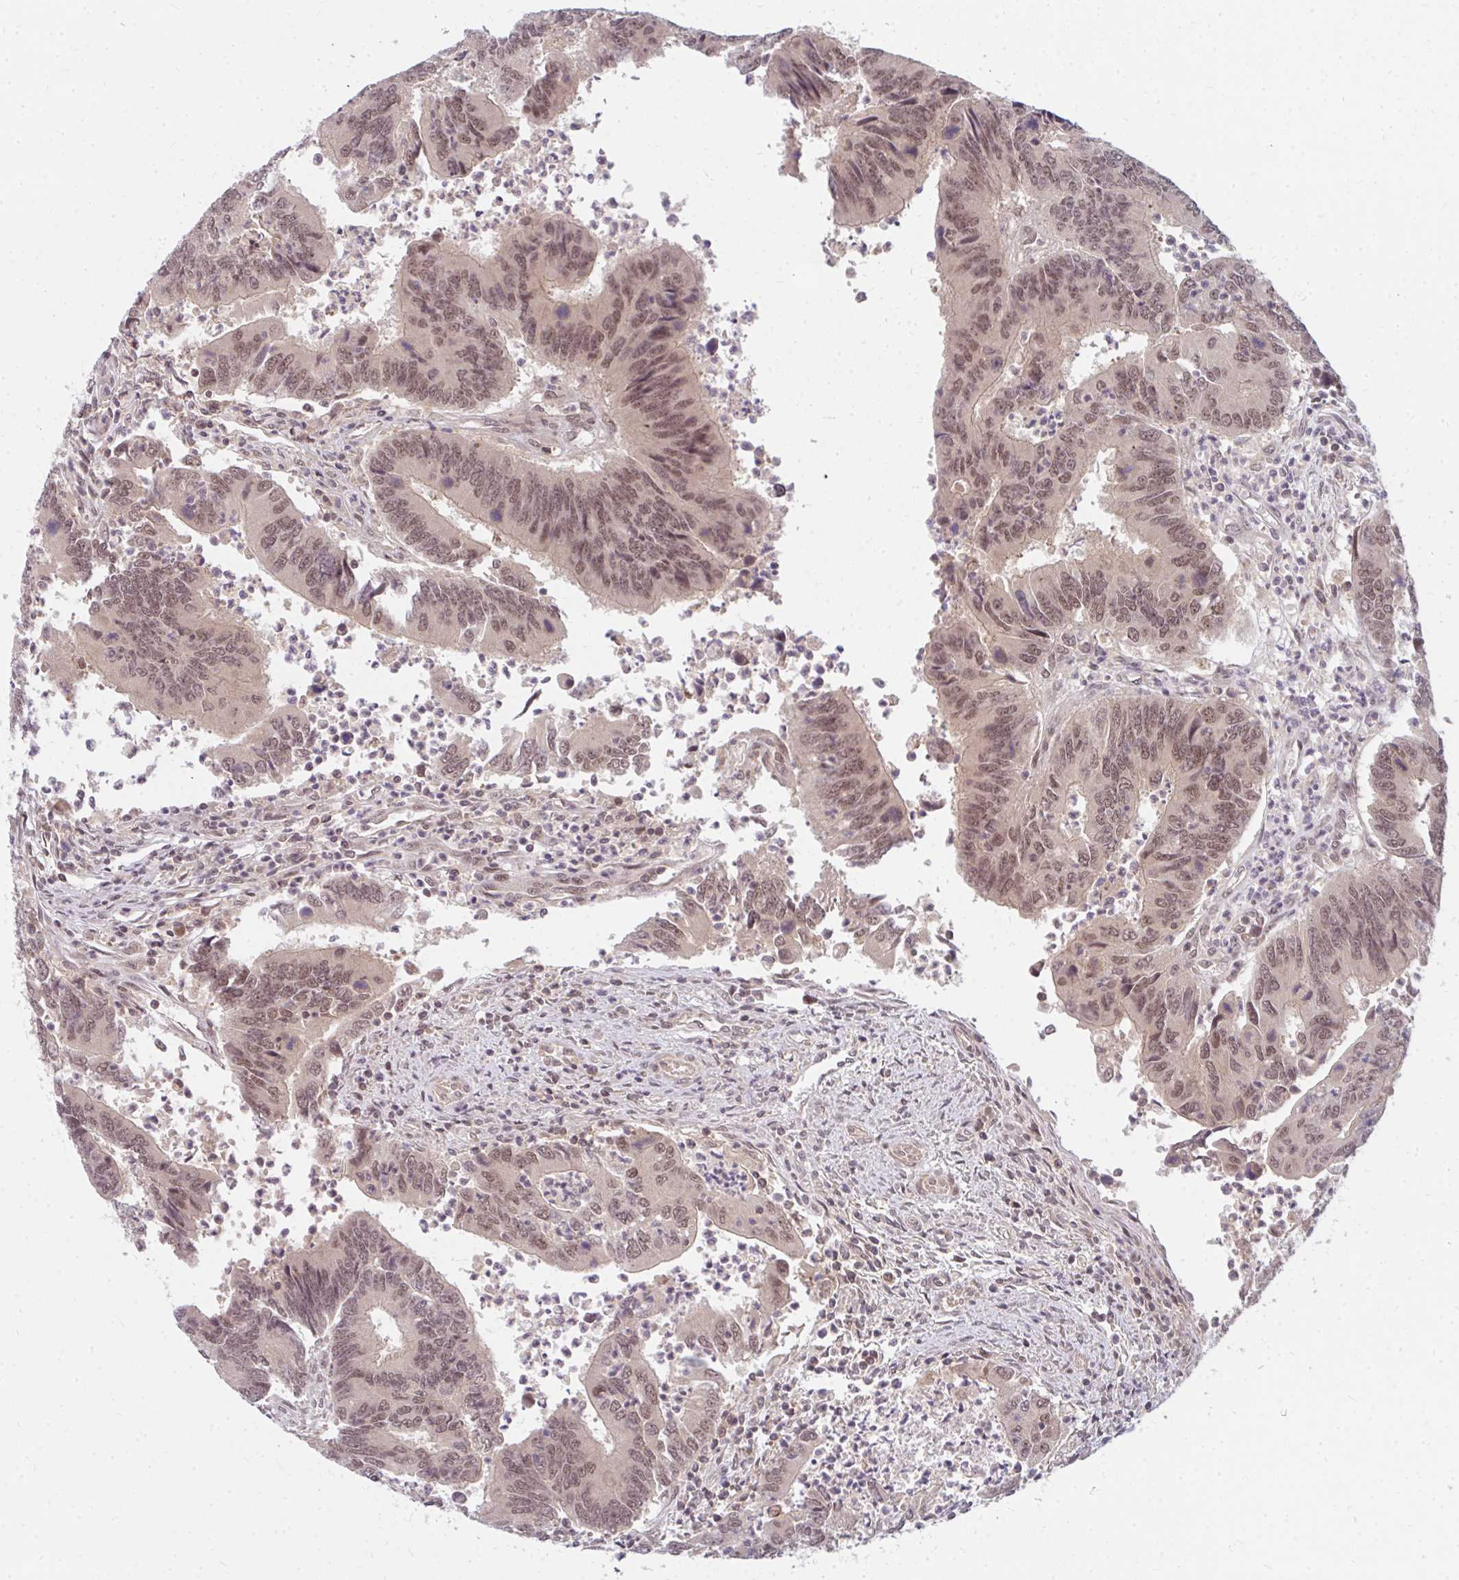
{"staining": {"intensity": "moderate", "quantity": ">75%", "location": "nuclear"}, "tissue": "colorectal cancer", "cell_type": "Tumor cells", "image_type": "cancer", "snomed": [{"axis": "morphology", "description": "Adenocarcinoma, NOS"}, {"axis": "topography", "description": "Colon"}], "caption": "Immunohistochemistry (IHC) of colorectal cancer reveals medium levels of moderate nuclear staining in approximately >75% of tumor cells.", "gene": "GTF3C6", "patient": {"sex": "female", "age": 67}}